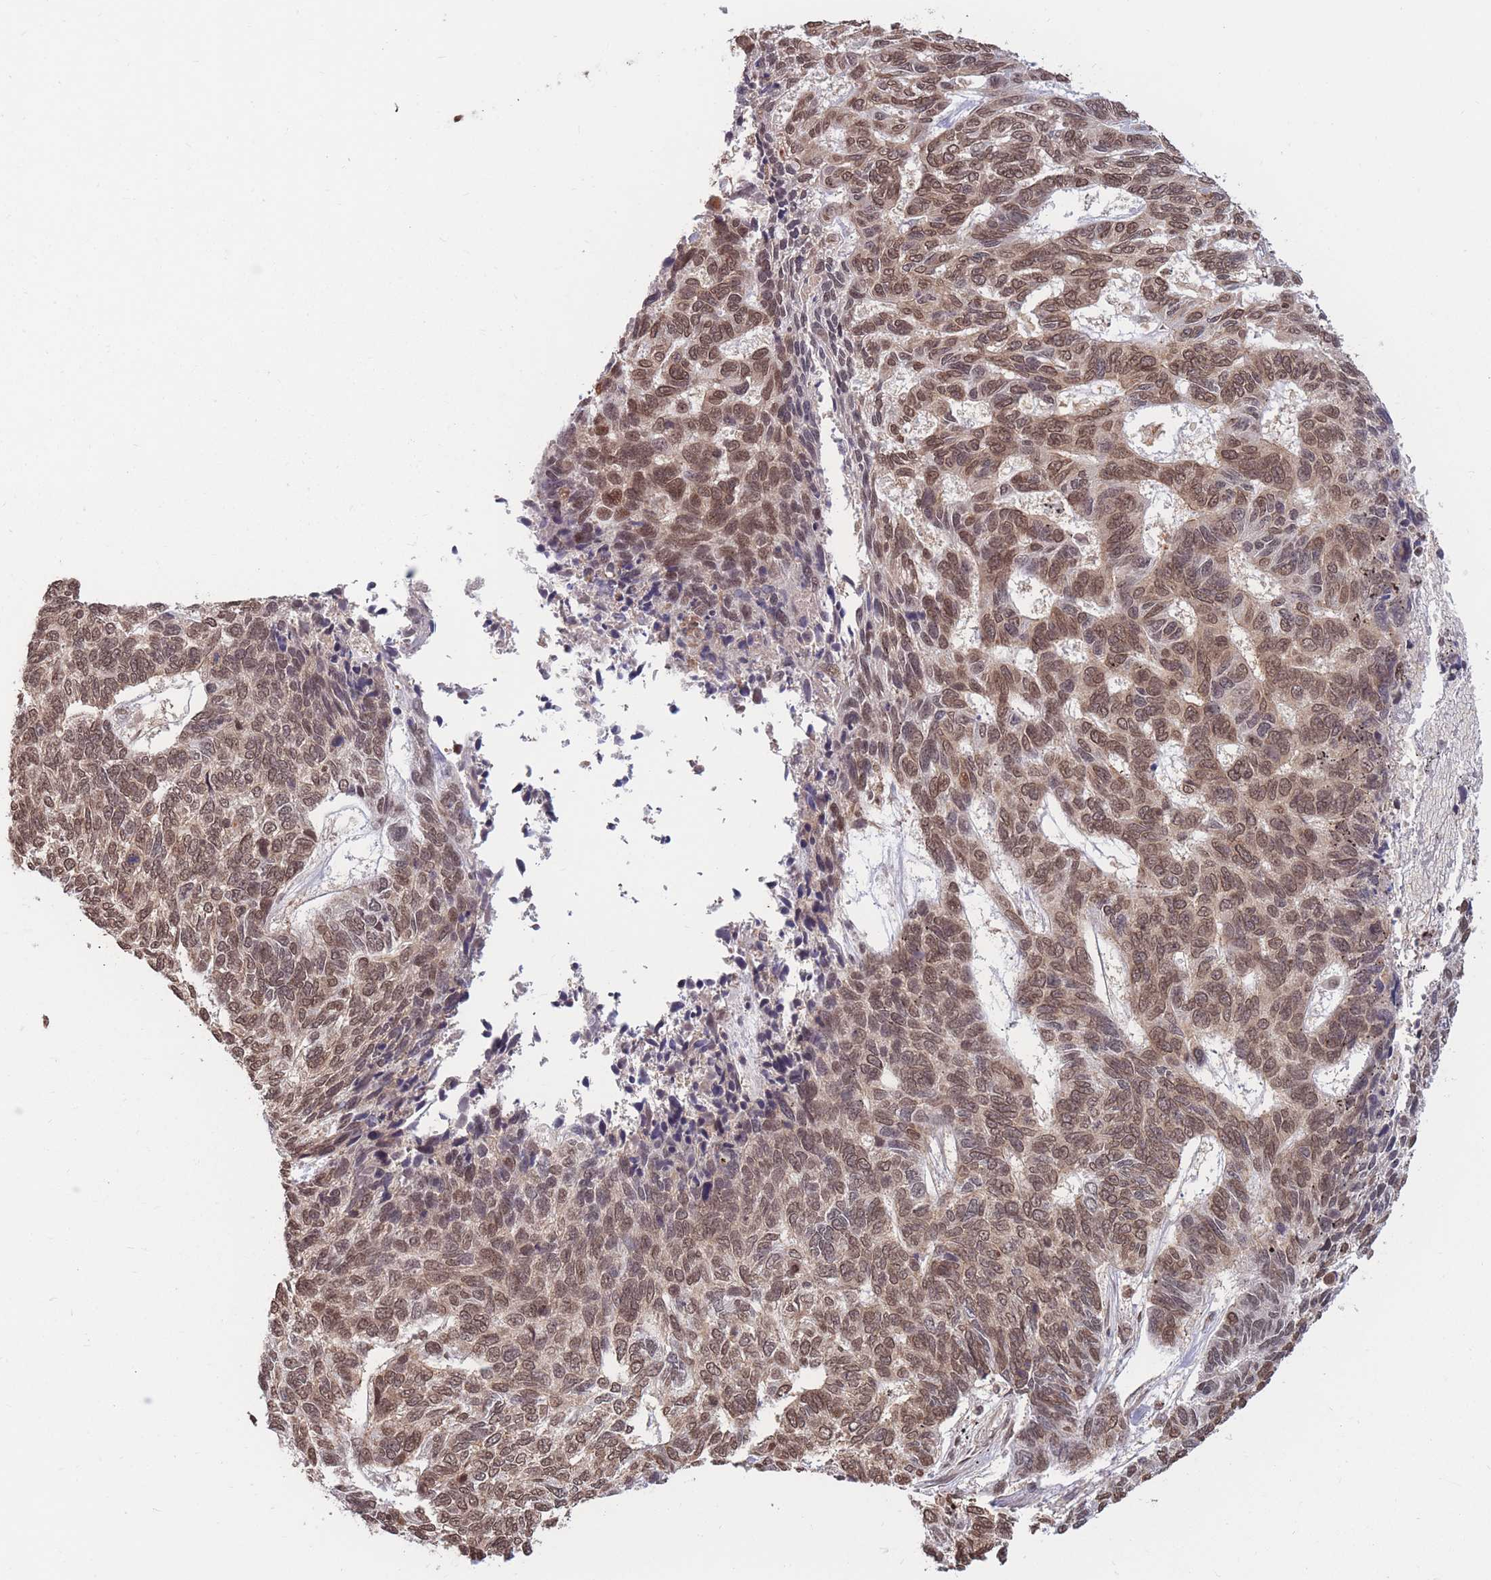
{"staining": {"intensity": "moderate", "quantity": ">75%", "location": "nuclear"}, "tissue": "skin cancer", "cell_type": "Tumor cells", "image_type": "cancer", "snomed": [{"axis": "morphology", "description": "Basal cell carcinoma"}, {"axis": "topography", "description": "Skin"}], "caption": "High-power microscopy captured an IHC histopathology image of skin basal cell carcinoma, revealing moderate nuclear expression in about >75% of tumor cells.", "gene": "SRA1", "patient": {"sex": "female", "age": 65}}